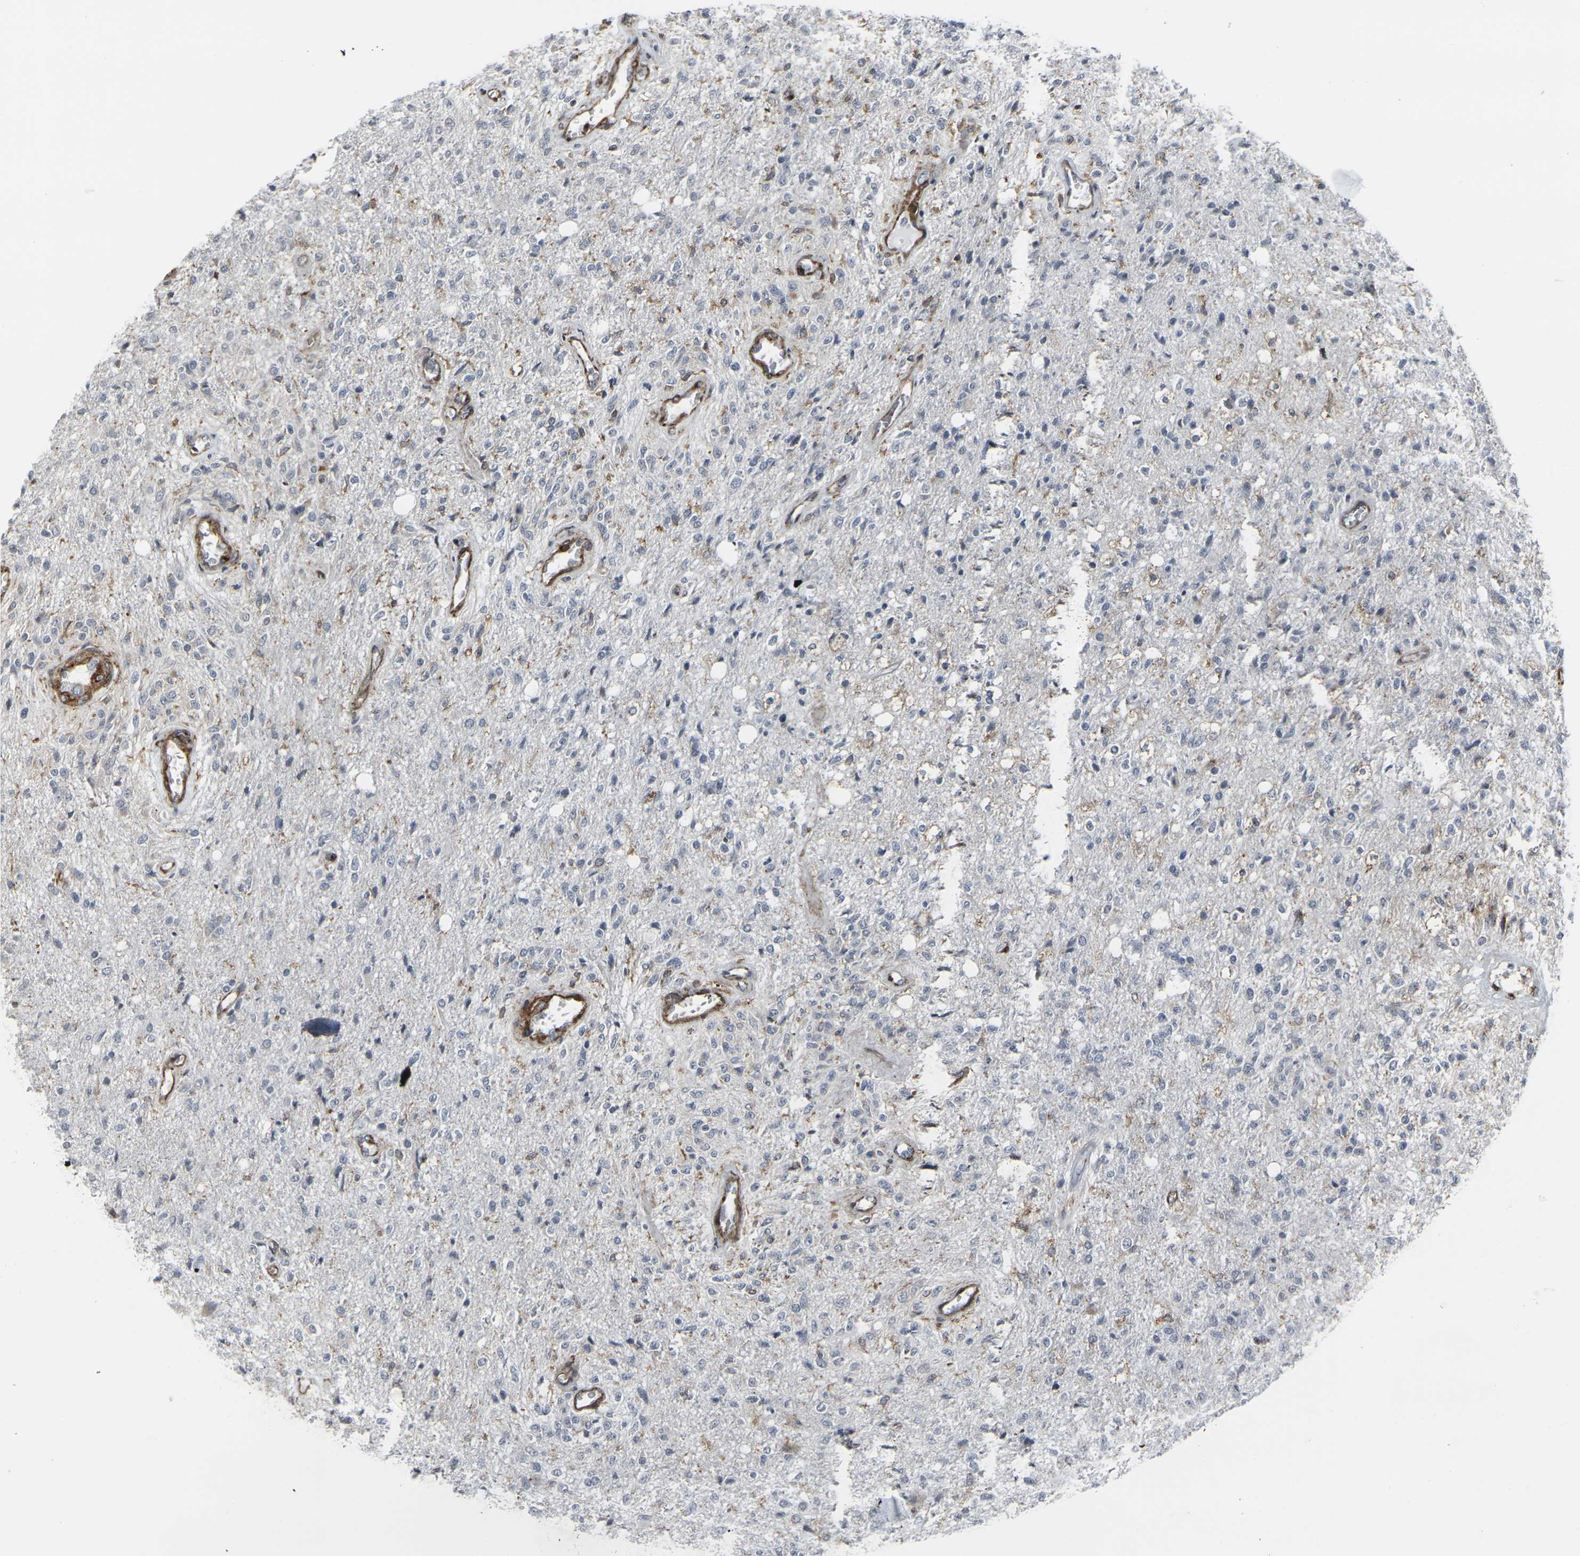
{"staining": {"intensity": "weak", "quantity": "25%-75%", "location": "cytoplasmic/membranous"}, "tissue": "glioma", "cell_type": "Tumor cells", "image_type": "cancer", "snomed": [{"axis": "morphology", "description": "Normal tissue, NOS"}, {"axis": "morphology", "description": "Glioma, malignant, High grade"}, {"axis": "topography", "description": "Cerebral cortex"}], "caption": "The photomicrograph exhibits immunohistochemical staining of malignant high-grade glioma. There is weak cytoplasmic/membranous expression is identified in about 25%-75% of tumor cells.", "gene": "MYOF", "patient": {"sex": "male", "age": 77}}